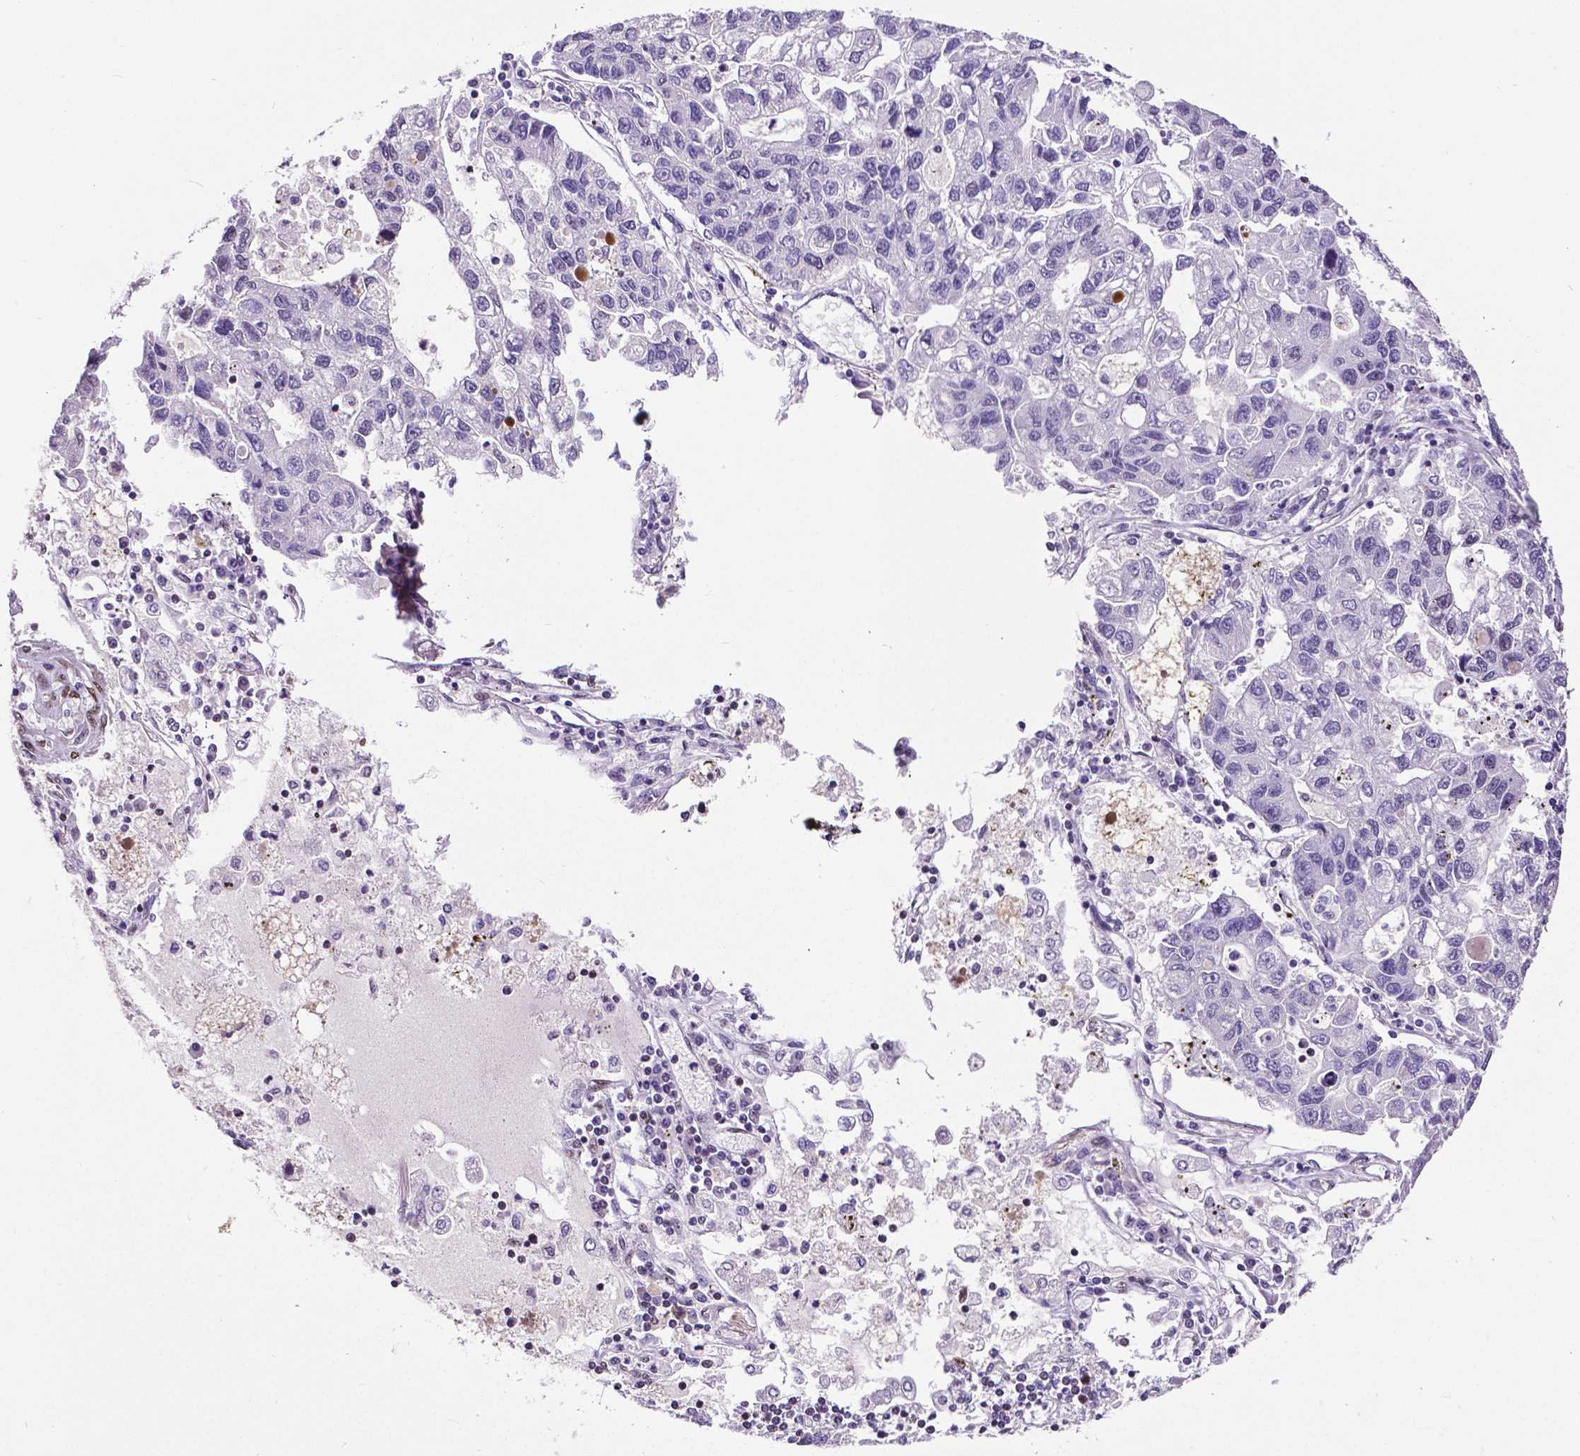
{"staining": {"intensity": "negative", "quantity": "none", "location": "none"}, "tissue": "lung cancer", "cell_type": "Tumor cells", "image_type": "cancer", "snomed": [{"axis": "morphology", "description": "Adenocarcinoma, NOS"}, {"axis": "topography", "description": "Bronchus"}, {"axis": "topography", "description": "Lung"}], "caption": "This is an immunohistochemistry (IHC) micrograph of adenocarcinoma (lung). There is no positivity in tumor cells.", "gene": "REST", "patient": {"sex": "female", "age": 51}}